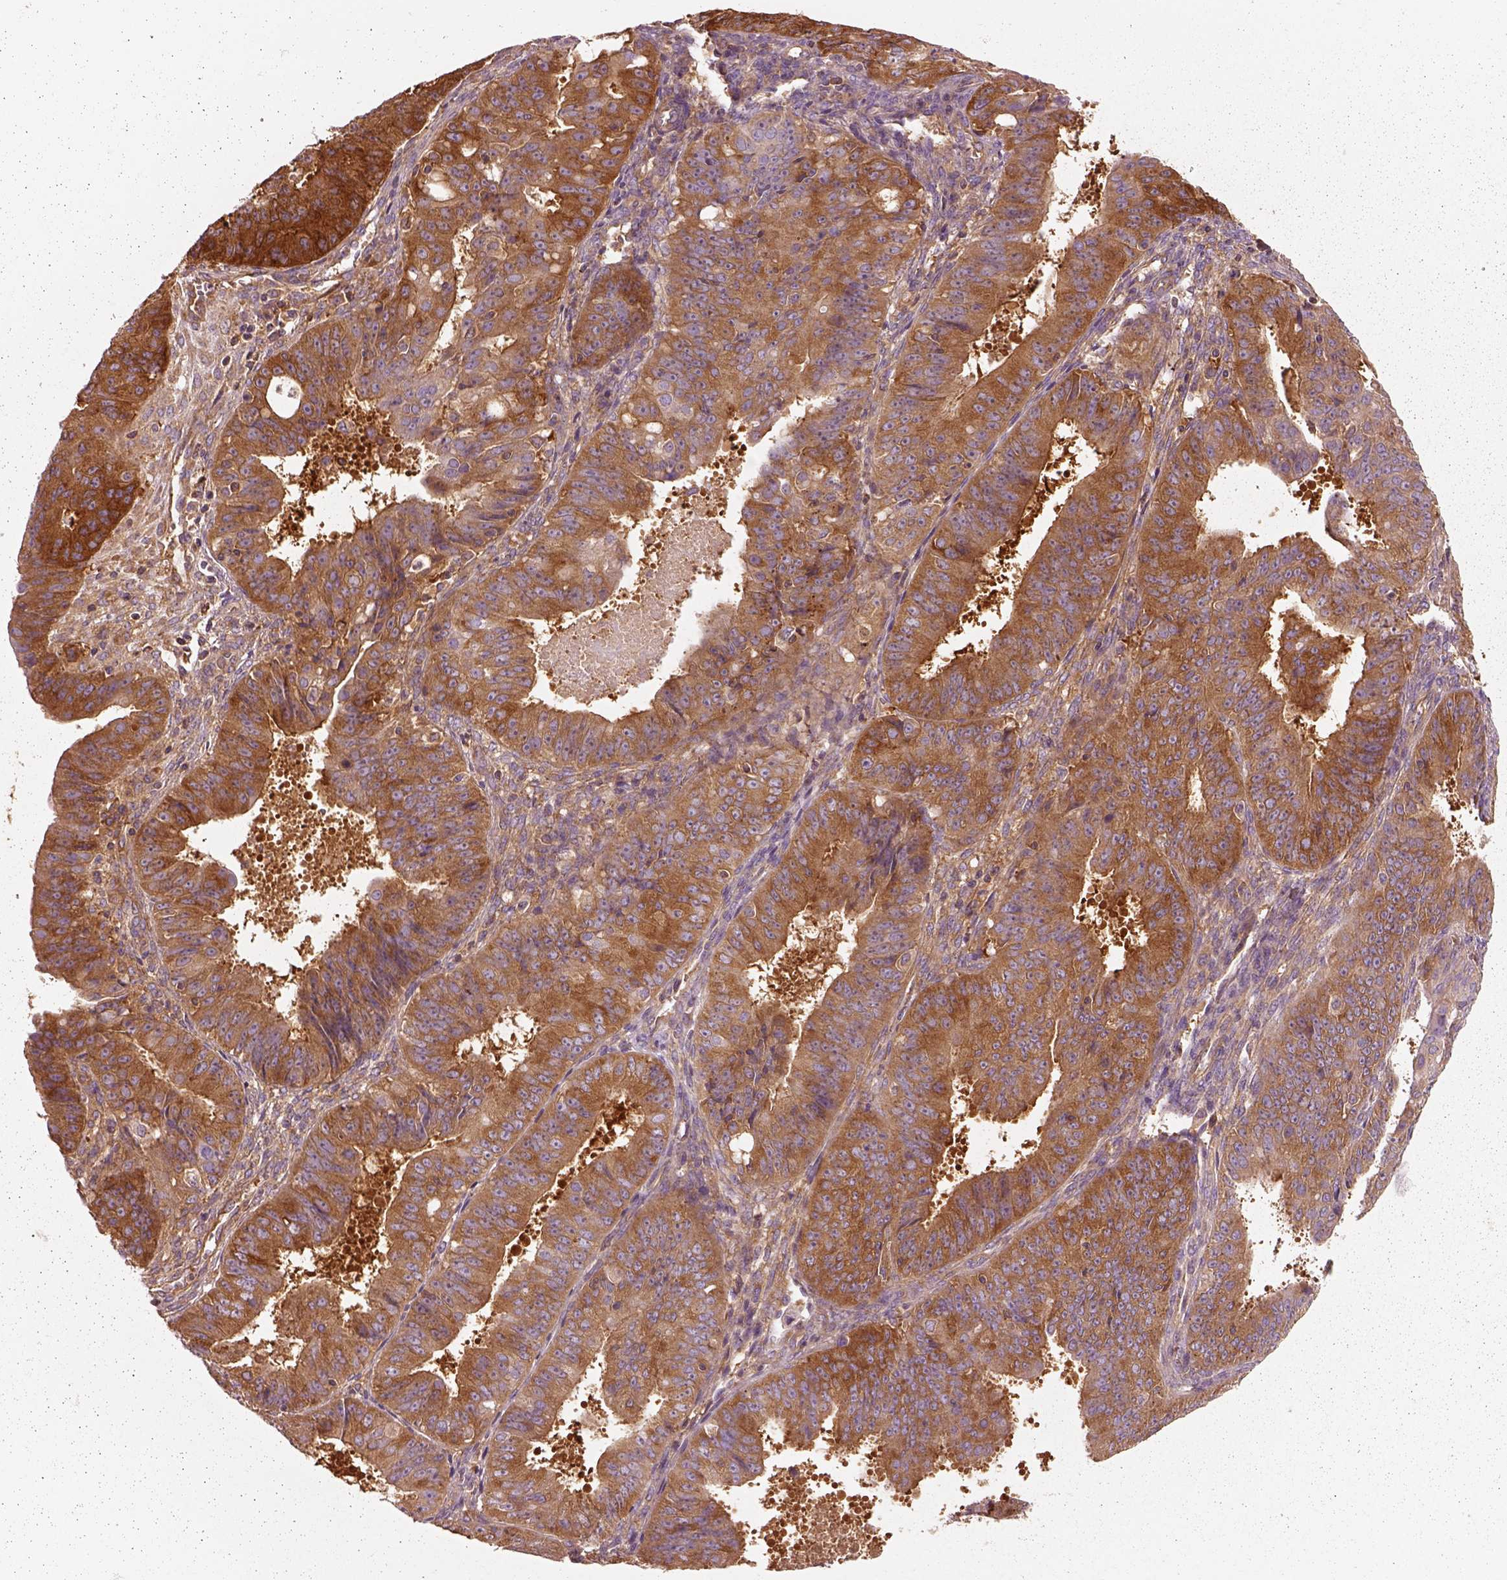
{"staining": {"intensity": "moderate", "quantity": ">75%", "location": "cytoplasmic/membranous"}, "tissue": "ovarian cancer", "cell_type": "Tumor cells", "image_type": "cancer", "snomed": [{"axis": "morphology", "description": "Carcinoma, endometroid"}, {"axis": "topography", "description": "Ovary"}], "caption": "An image of human ovarian cancer stained for a protein demonstrates moderate cytoplasmic/membranous brown staining in tumor cells. The protein of interest is stained brown, and the nuclei are stained in blue (DAB (3,3'-diaminobenzidine) IHC with brightfield microscopy, high magnification).", "gene": "CAD", "patient": {"sex": "female", "age": 42}}